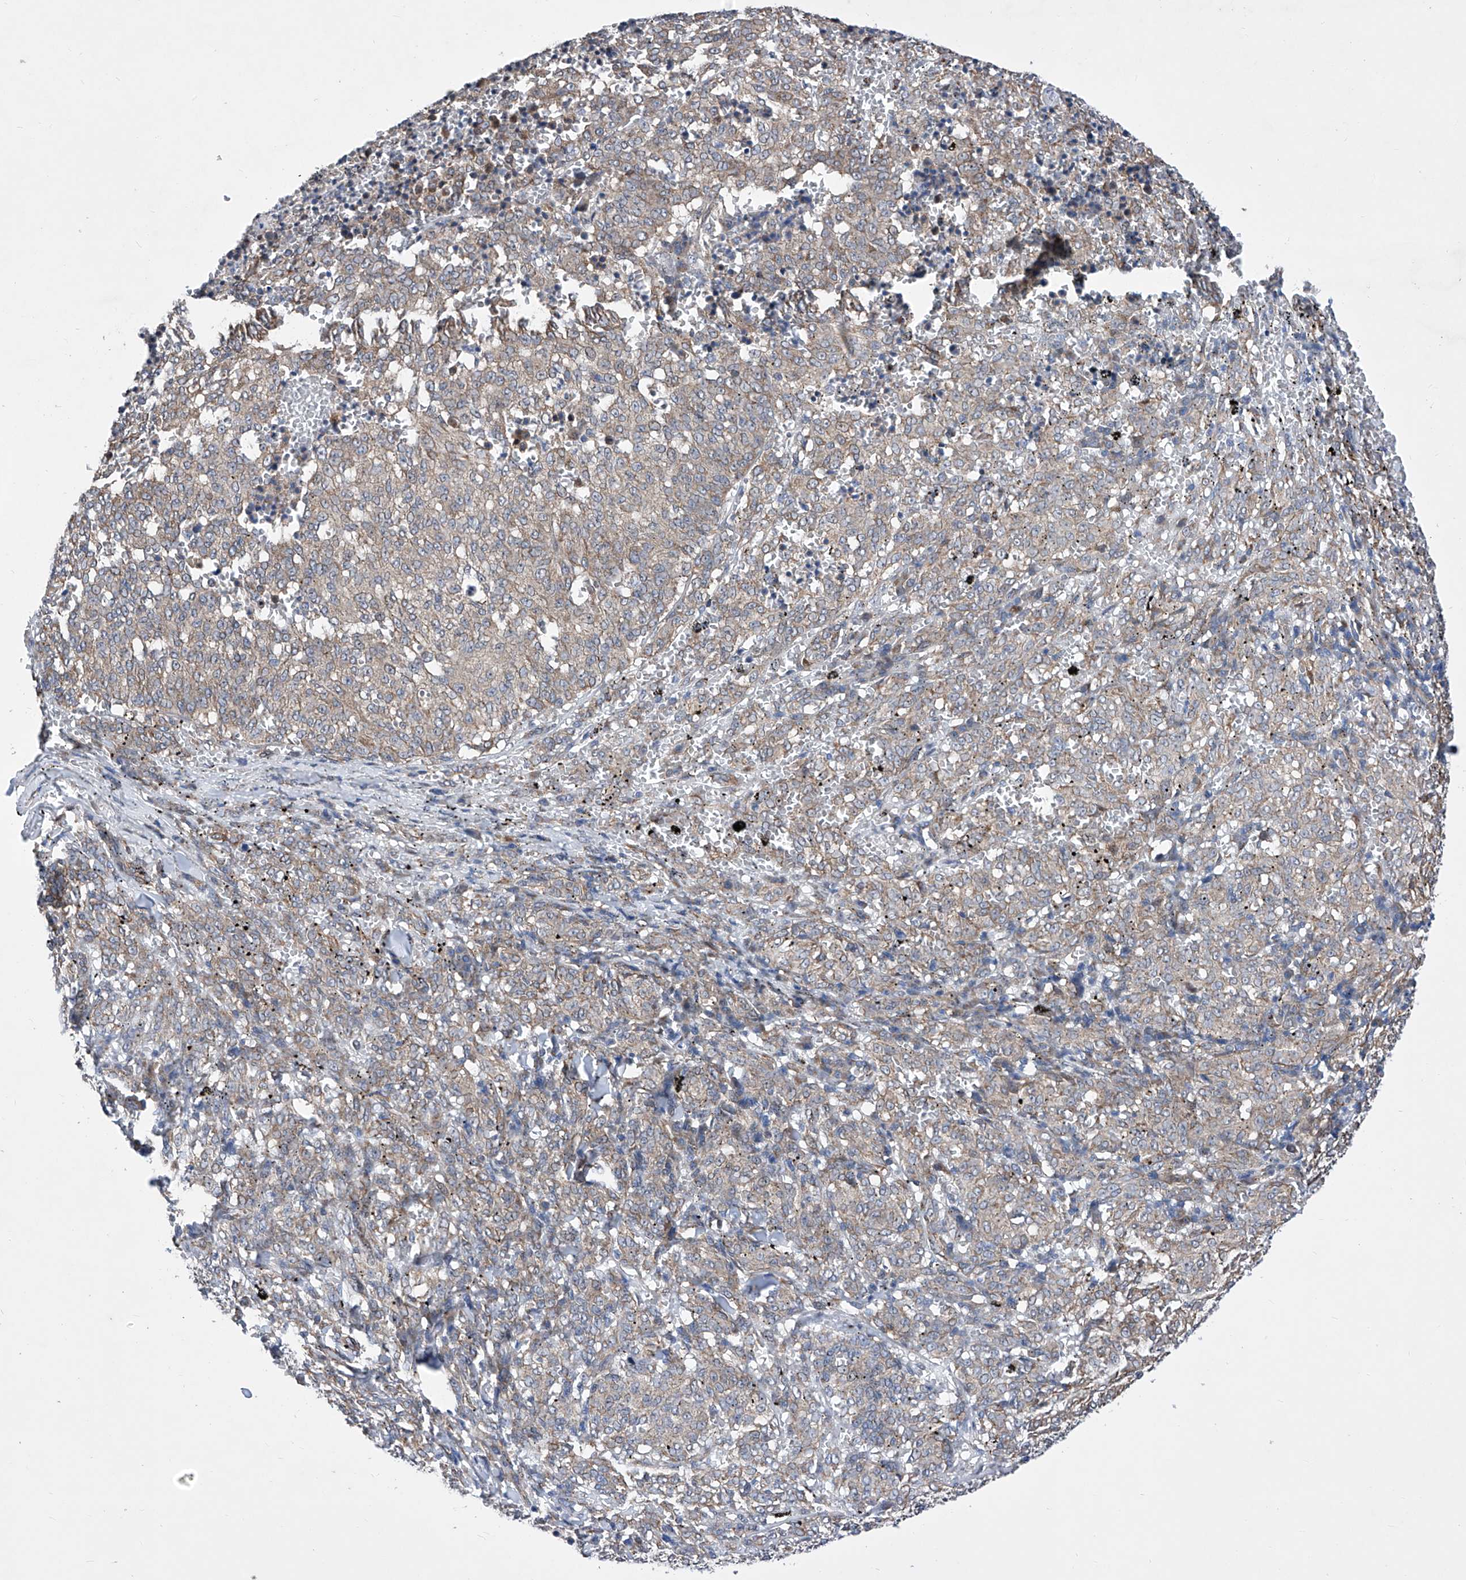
{"staining": {"intensity": "weak", "quantity": "25%-75%", "location": "cytoplasmic/membranous"}, "tissue": "melanoma", "cell_type": "Tumor cells", "image_type": "cancer", "snomed": [{"axis": "morphology", "description": "Malignant melanoma, NOS"}, {"axis": "topography", "description": "Skin"}], "caption": "Immunohistochemistry (IHC) micrograph of neoplastic tissue: human malignant melanoma stained using immunohistochemistry (IHC) demonstrates low levels of weak protein expression localized specifically in the cytoplasmic/membranous of tumor cells, appearing as a cytoplasmic/membranous brown color.", "gene": "KTI12", "patient": {"sex": "female", "age": 72}}